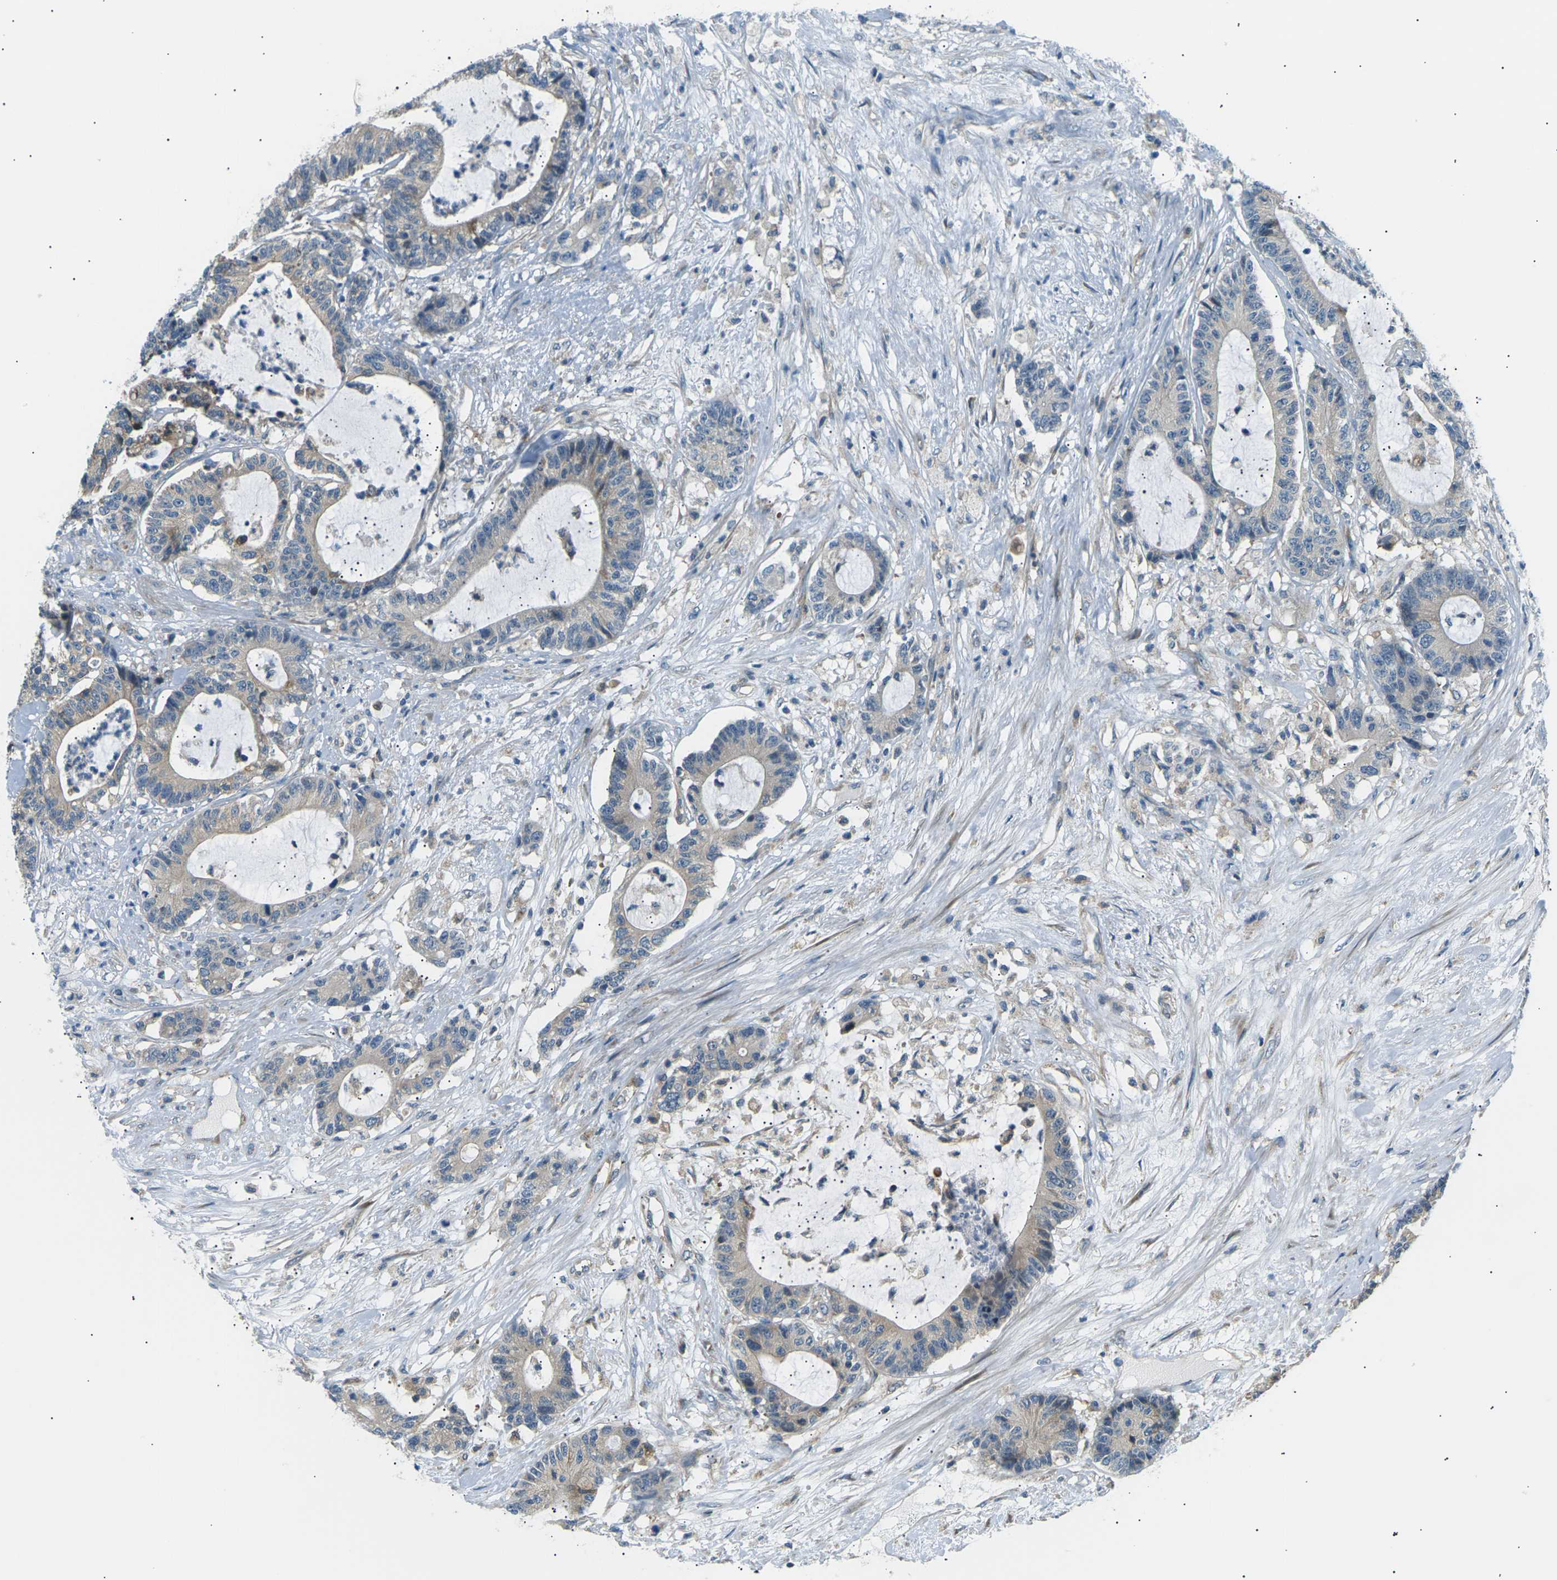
{"staining": {"intensity": "weak", "quantity": "25%-75%", "location": "cytoplasmic/membranous"}, "tissue": "colorectal cancer", "cell_type": "Tumor cells", "image_type": "cancer", "snomed": [{"axis": "morphology", "description": "Adenocarcinoma, NOS"}, {"axis": "topography", "description": "Colon"}], "caption": "Adenocarcinoma (colorectal) stained with a protein marker displays weak staining in tumor cells.", "gene": "TBC1D8", "patient": {"sex": "female", "age": 84}}